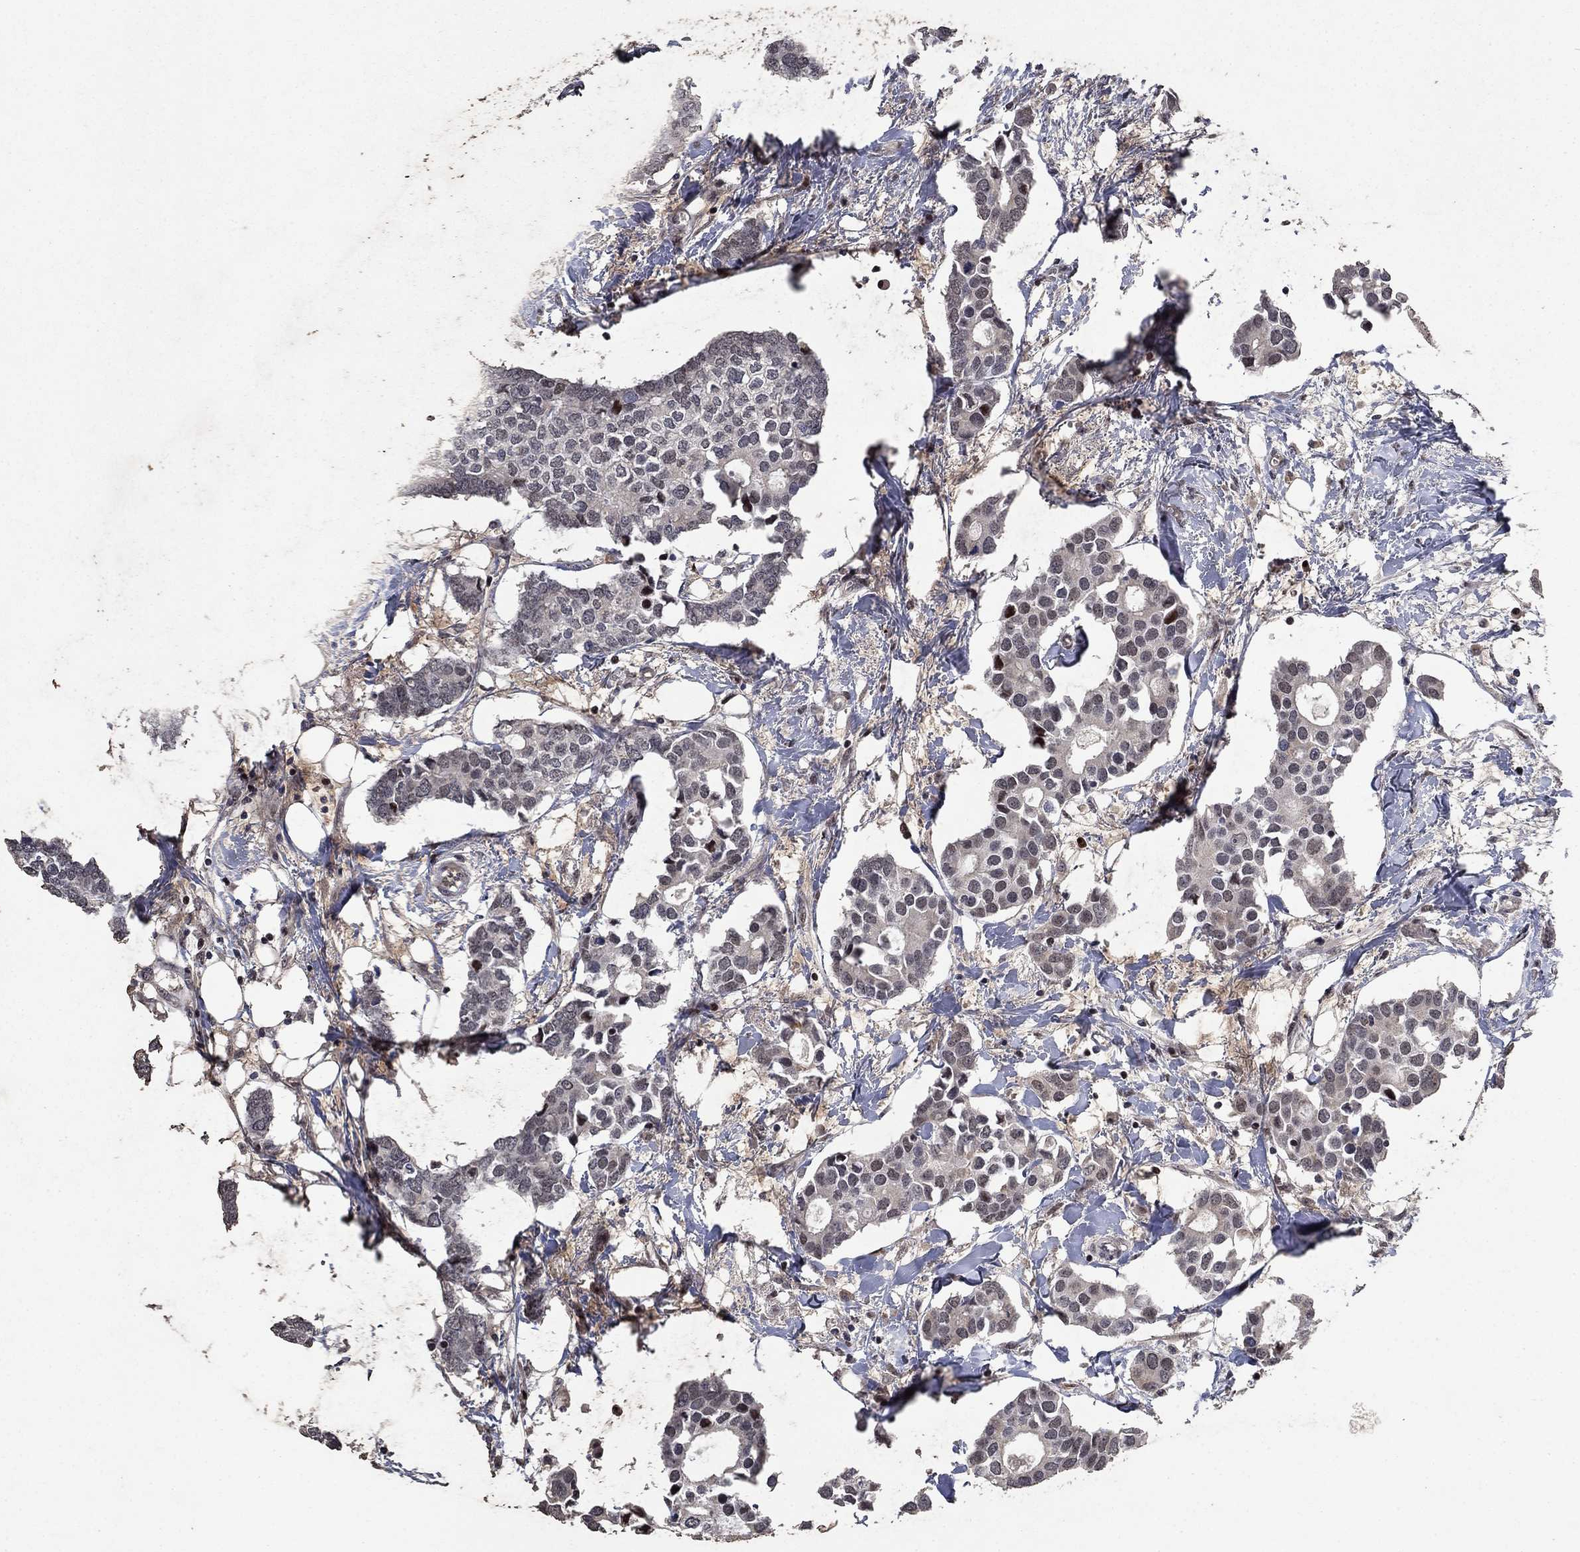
{"staining": {"intensity": "strong", "quantity": "<25%", "location": "nuclear"}, "tissue": "breast cancer", "cell_type": "Tumor cells", "image_type": "cancer", "snomed": [{"axis": "morphology", "description": "Duct carcinoma"}, {"axis": "topography", "description": "Breast"}], "caption": "Infiltrating ductal carcinoma (breast) stained for a protein (brown) displays strong nuclear positive expression in about <25% of tumor cells.", "gene": "PRICKLE4", "patient": {"sex": "female", "age": 83}}